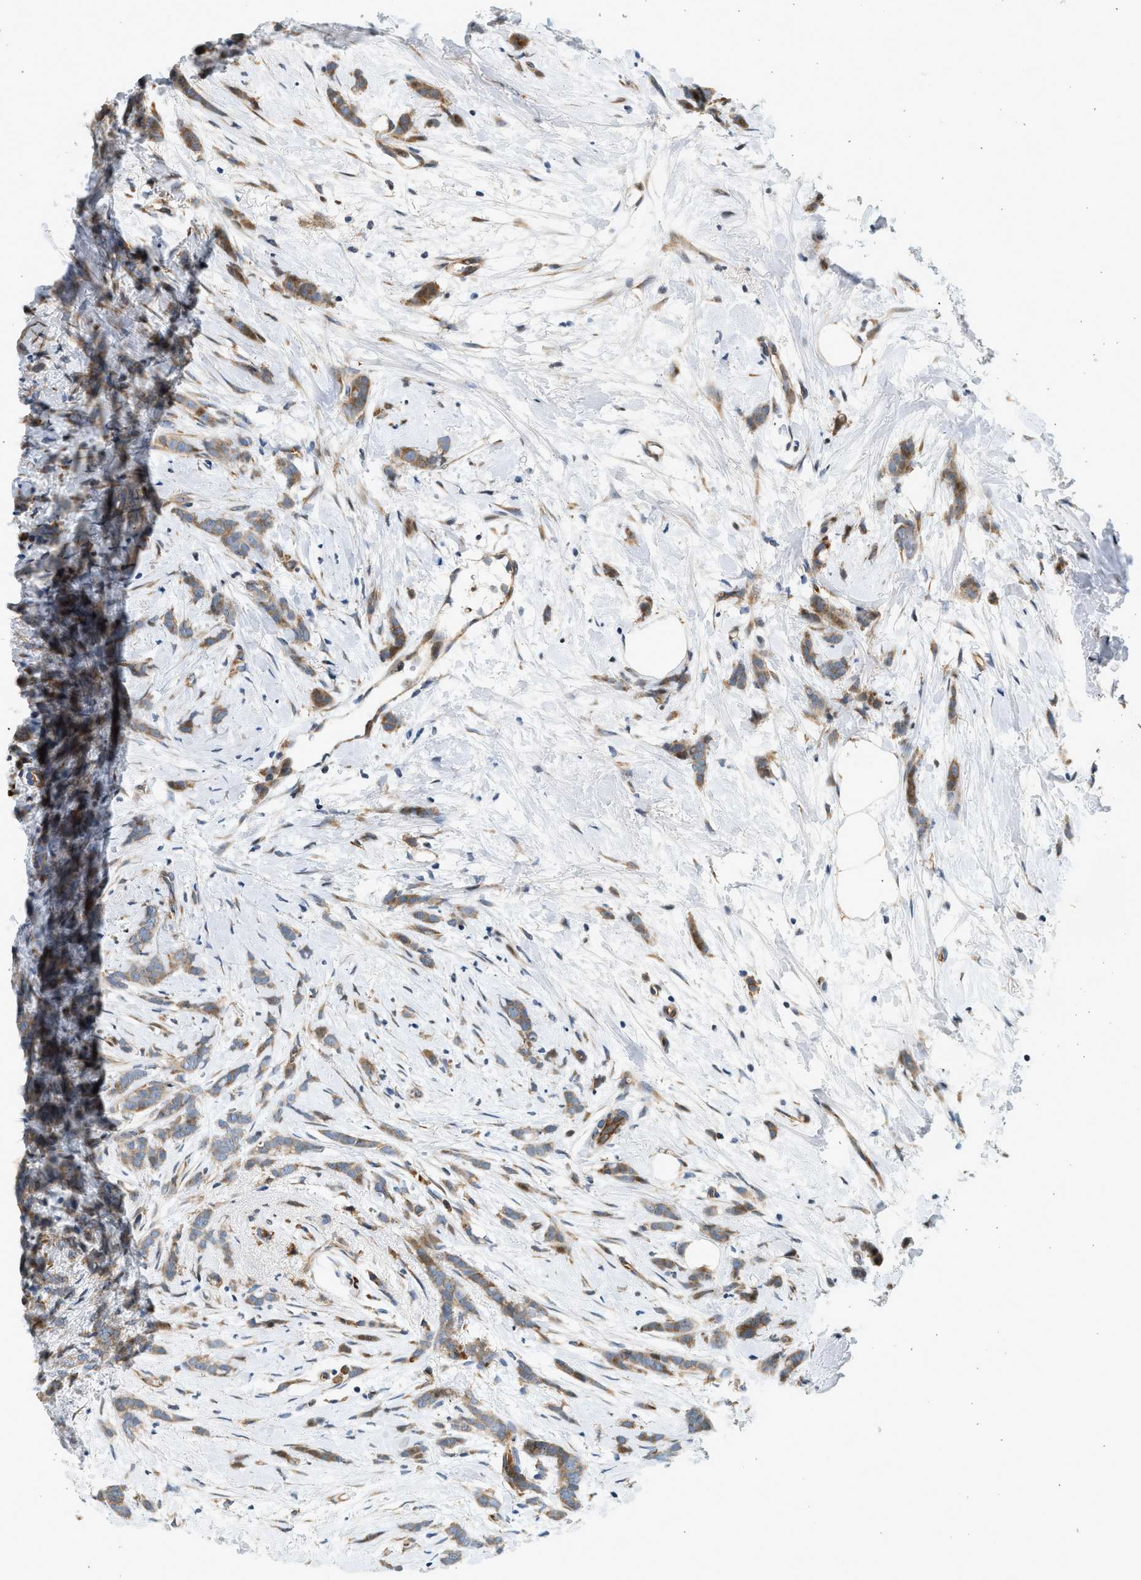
{"staining": {"intensity": "weak", "quantity": "25%-75%", "location": "cytoplasmic/membranous"}, "tissue": "breast cancer", "cell_type": "Tumor cells", "image_type": "cancer", "snomed": [{"axis": "morphology", "description": "Lobular carcinoma, in situ"}, {"axis": "morphology", "description": "Lobular carcinoma"}, {"axis": "topography", "description": "Breast"}], "caption": "Breast cancer was stained to show a protein in brown. There is low levels of weak cytoplasmic/membranous expression in approximately 25%-75% of tumor cells. (DAB (3,3'-diaminobenzidine) IHC with brightfield microscopy, high magnification).", "gene": "NRSN2", "patient": {"sex": "female", "age": 41}}